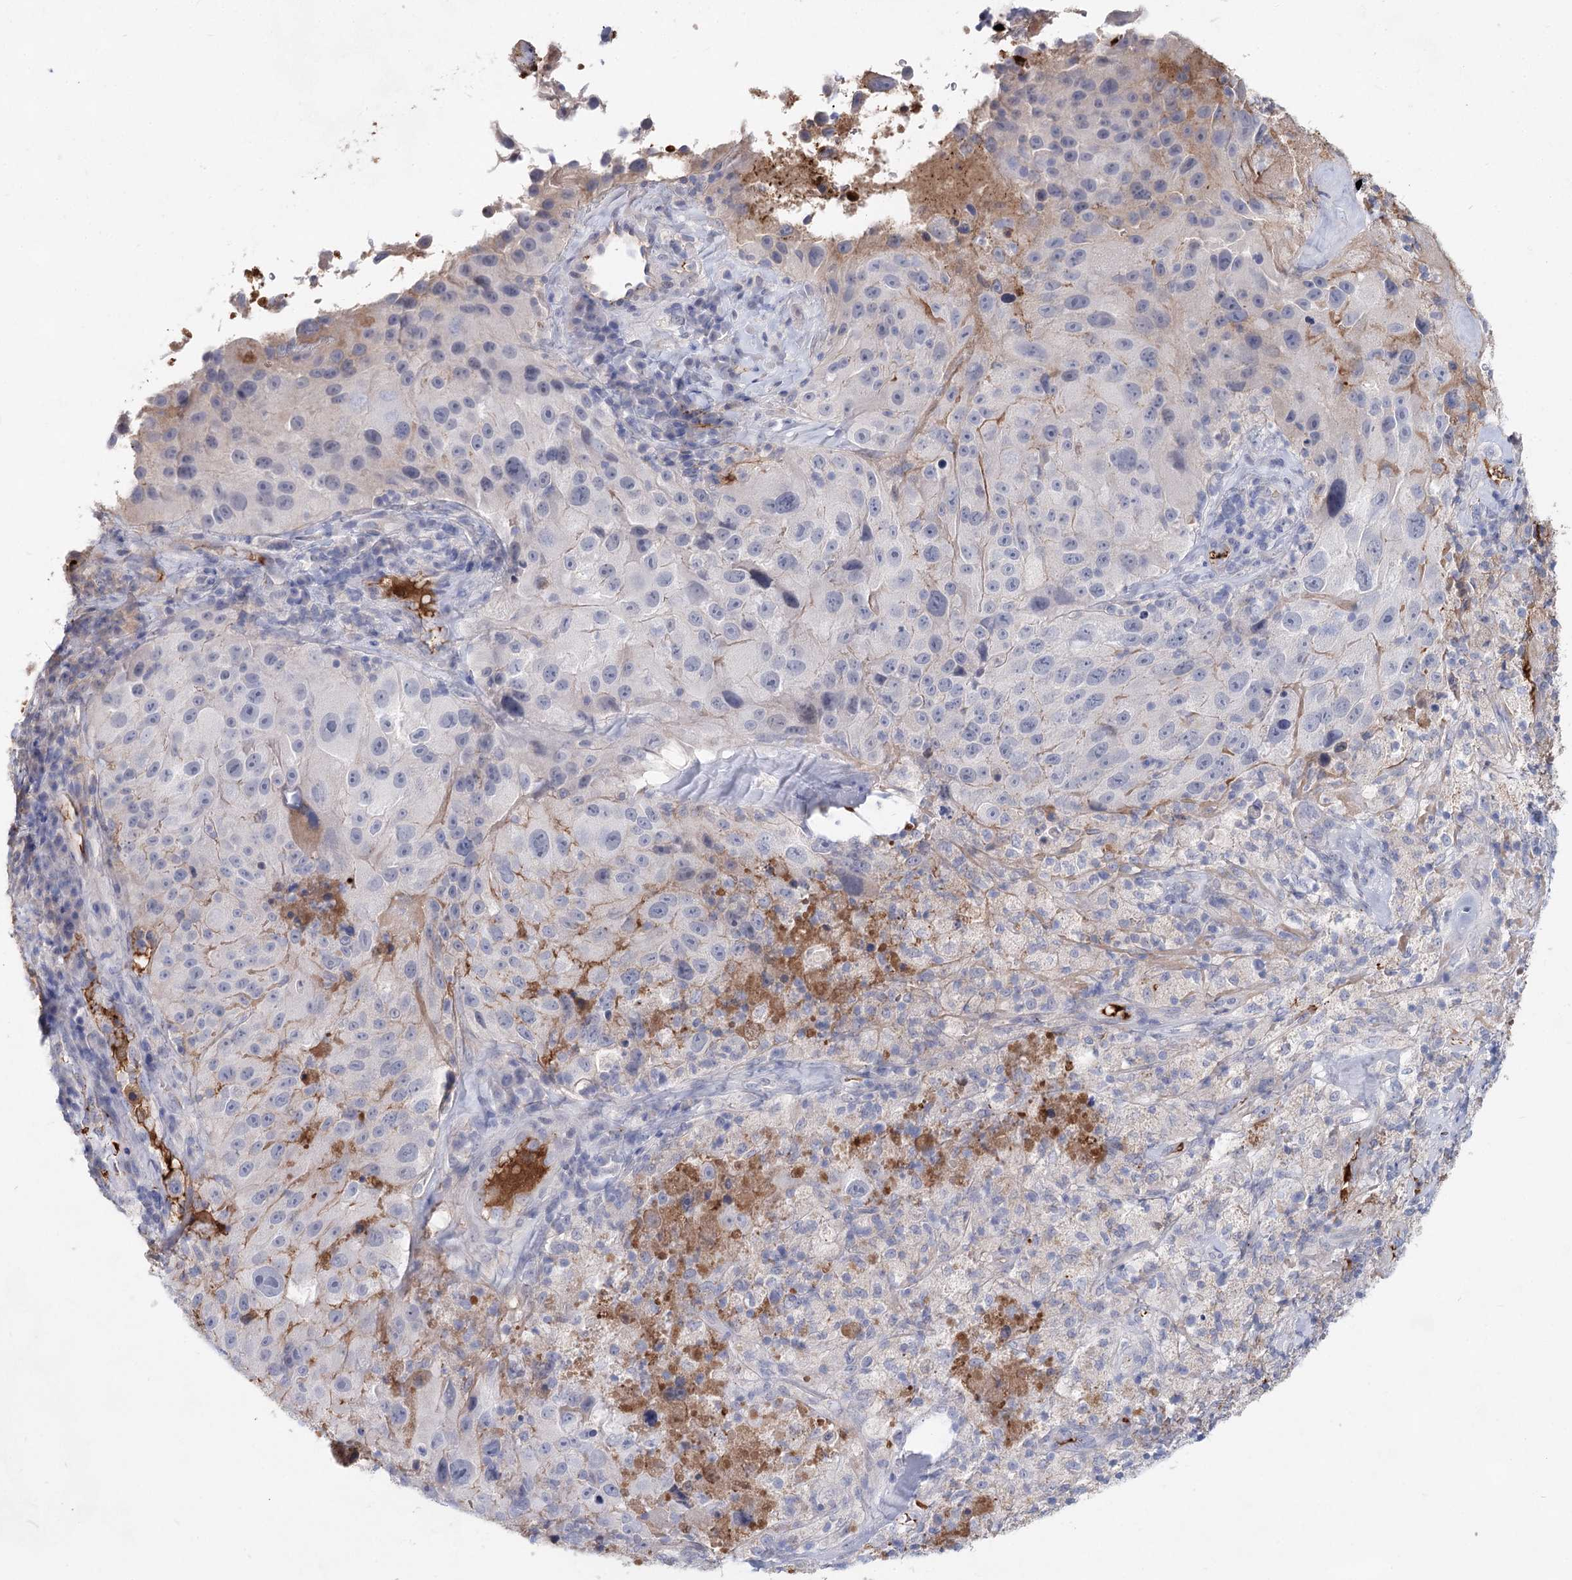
{"staining": {"intensity": "negative", "quantity": "none", "location": "none"}, "tissue": "melanoma", "cell_type": "Tumor cells", "image_type": "cancer", "snomed": [{"axis": "morphology", "description": "Malignant melanoma, Metastatic site"}, {"axis": "topography", "description": "Lymph node"}], "caption": "Human melanoma stained for a protein using immunohistochemistry (IHC) exhibits no positivity in tumor cells.", "gene": "TASOR2", "patient": {"sex": "male", "age": 62}}